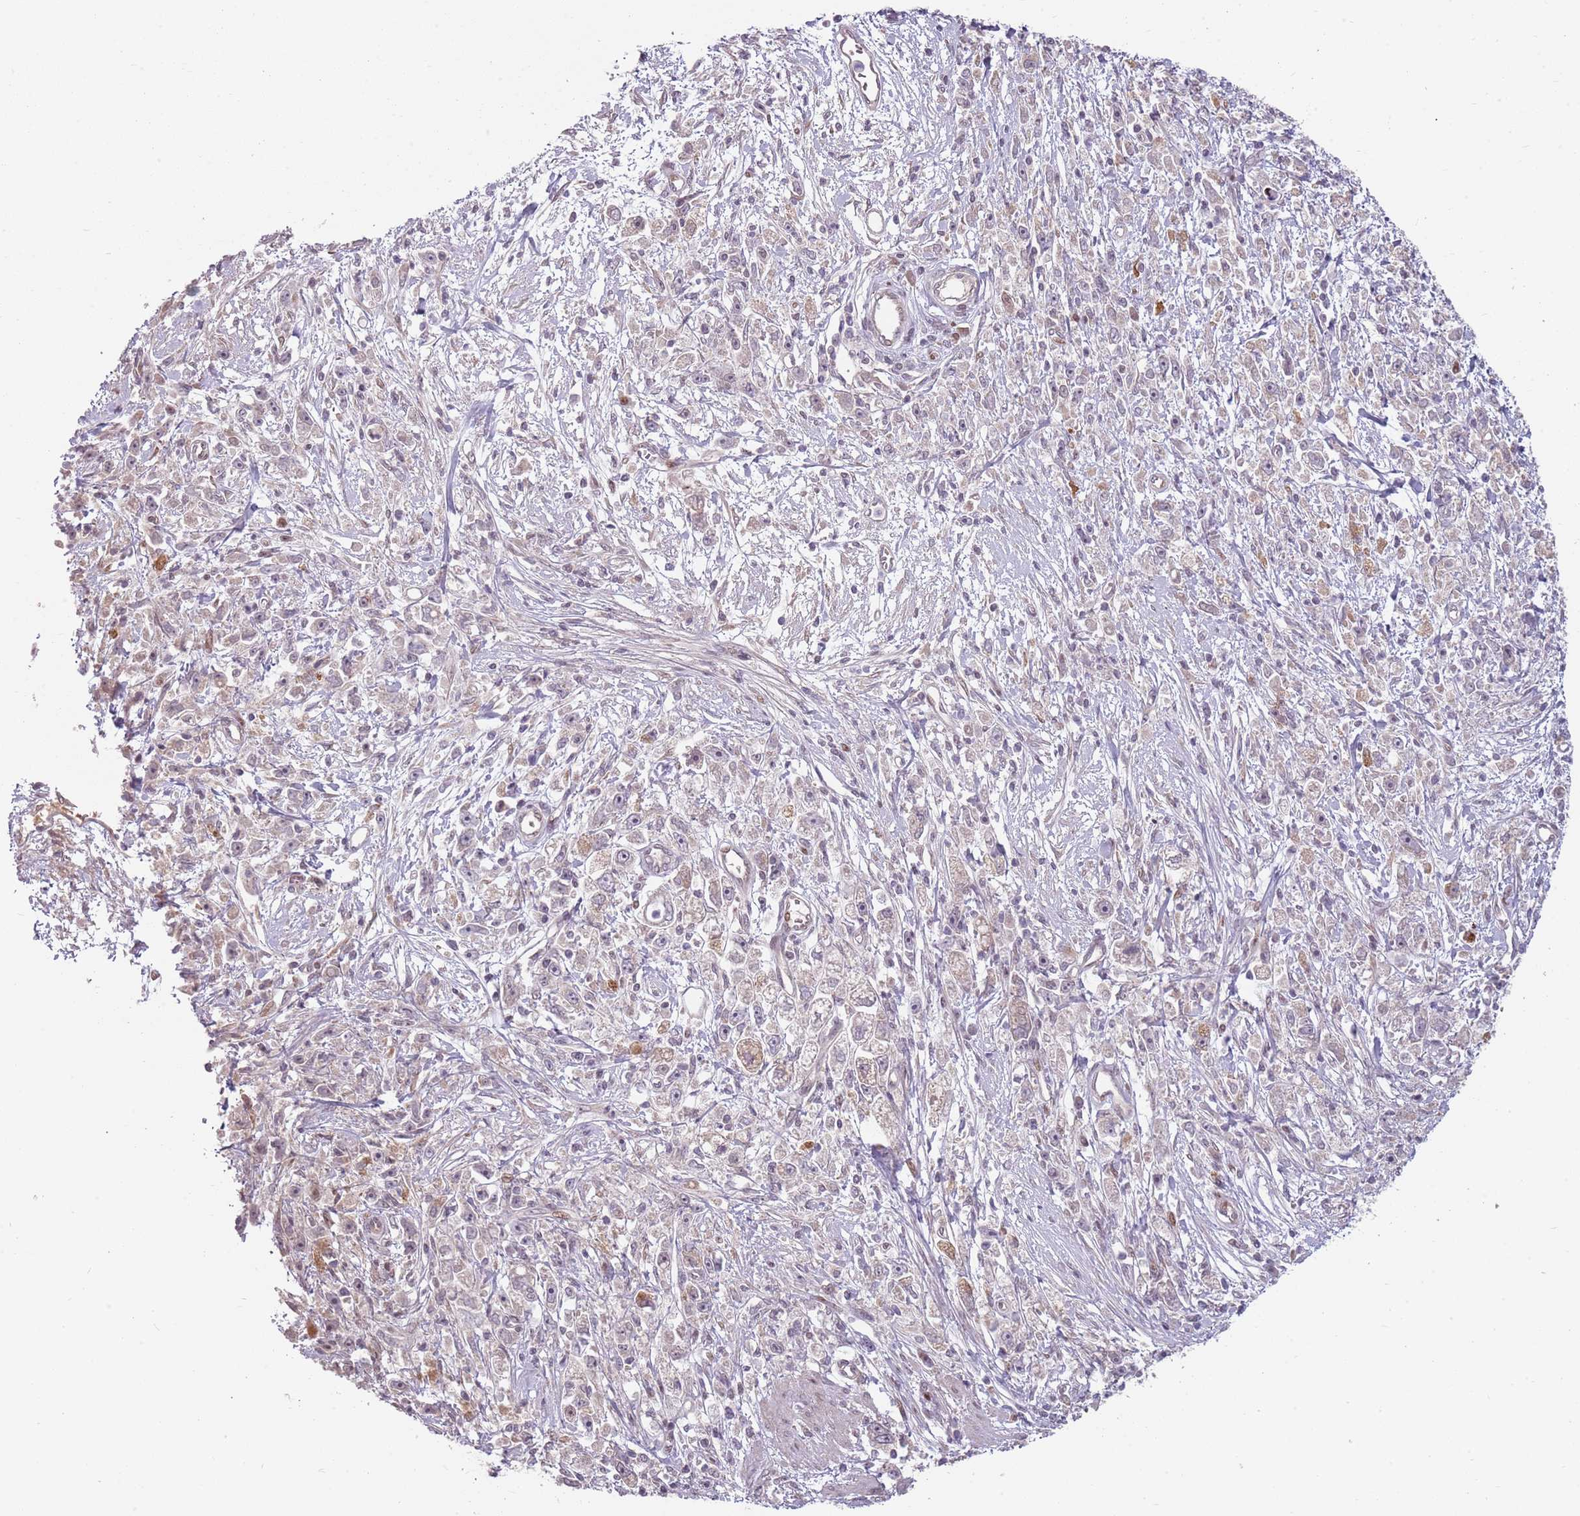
{"staining": {"intensity": "negative", "quantity": "none", "location": "none"}, "tissue": "stomach cancer", "cell_type": "Tumor cells", "image_type": "cancer", "snomed": [{"axis": "morphology", "description": "Adenocarcinoma, NOS"}, {"axis": "topography", "description": "Stomach"}], "caption": "IHC image of neoplastic tissue: stomach cancer stained with DAB (3,3'-diaminobenzidine) demonstrates no significant protein positivity in tumor cells.", "gene": "ADGRG1", "patient": {"sex": "female", "age": 59}}